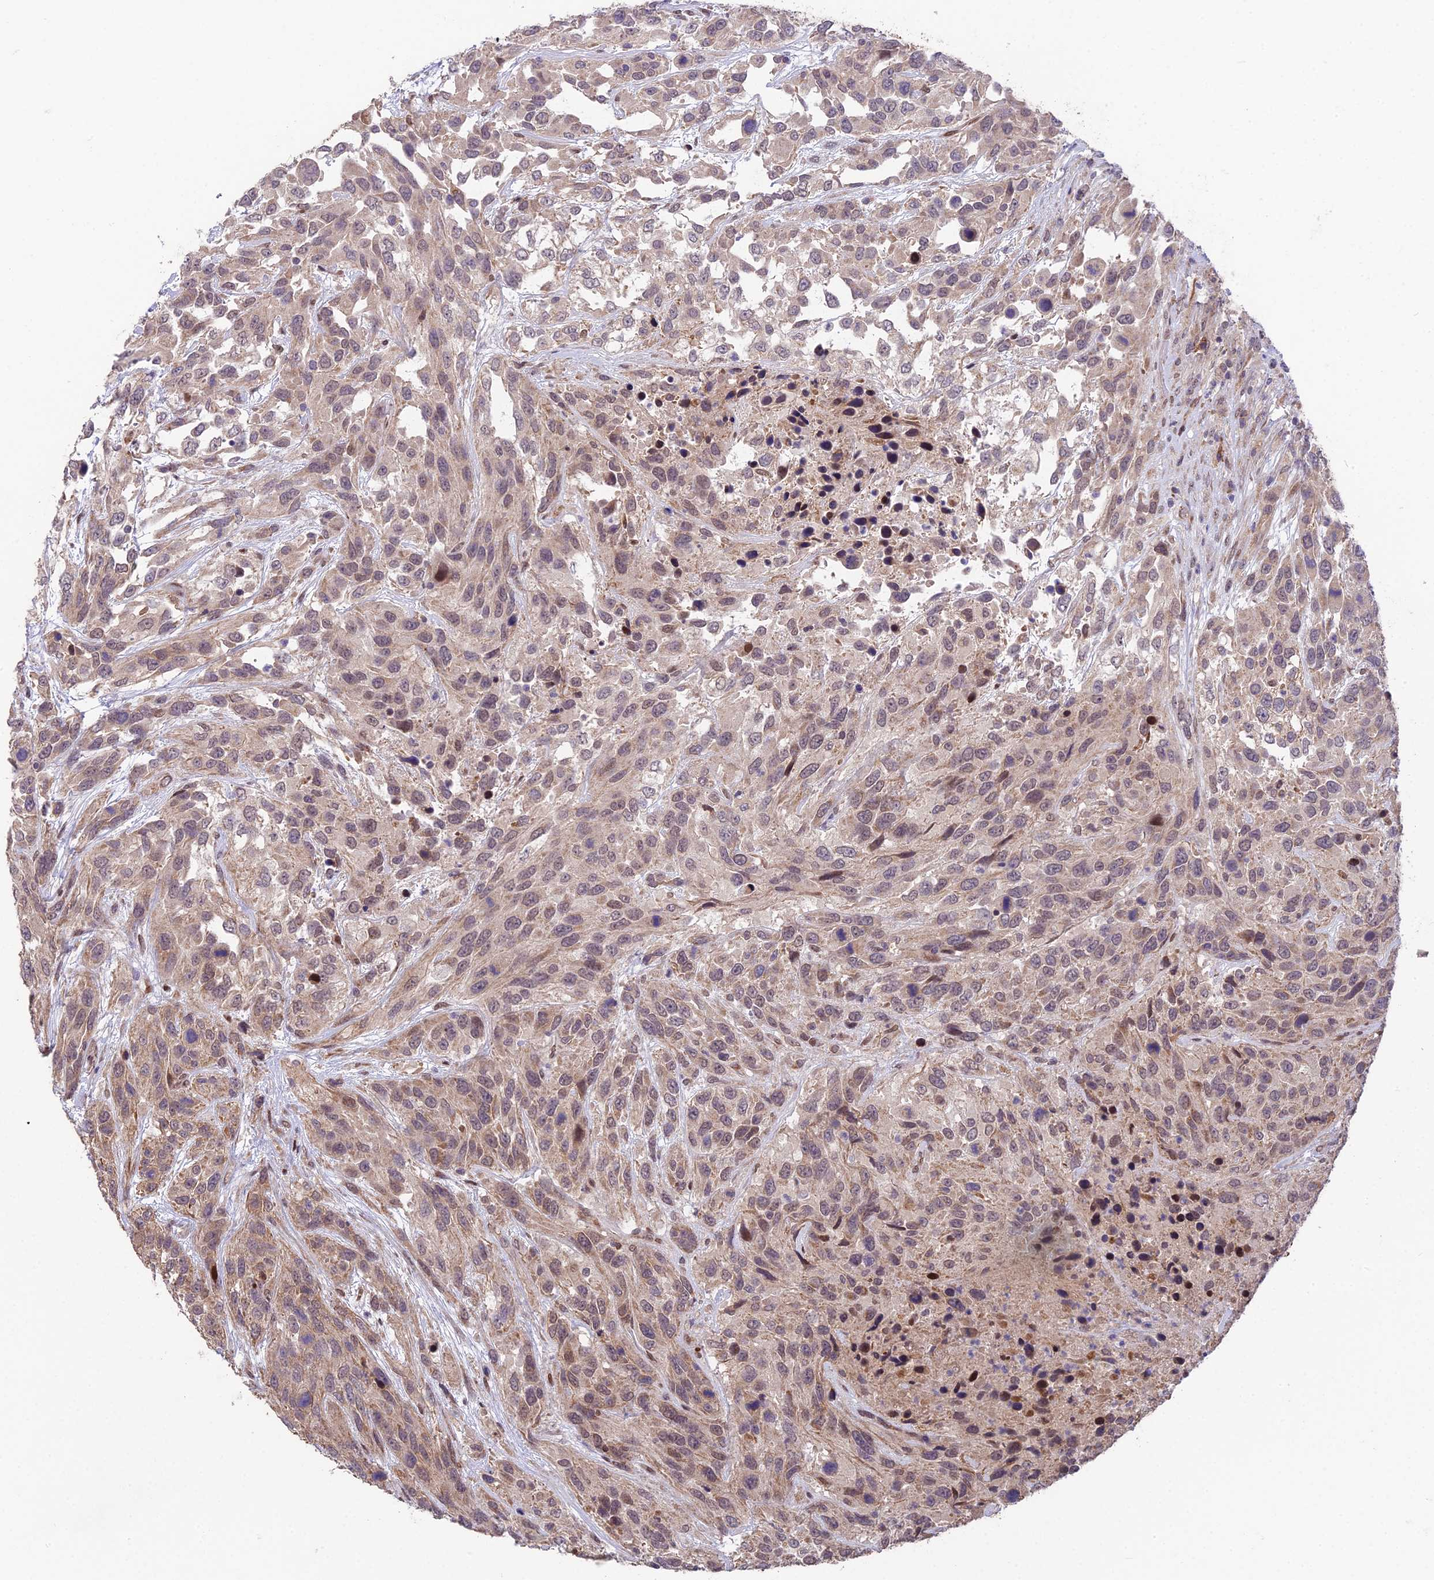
{"staining": {"intensity": "moderate", "quantity": "25%-75%", "location": "cytoplasmic/membranous,nuclear"}, "tissue": "urothelial cancer", "cell_type": "Tumor cells", "image_type": "cancer", "snomed": [{"axis": "morphology", "description": "Urothelial carcinoma, High grade"}, {"axis": "topography", "description": "Urinary bladder"}], "caption": "Urothelial carcinoma (high-grade) was stained to show a protein in brown. There is medium levels of moderate cytoplasmic/membranous and nuclear positivity in about 25%-75% of tumor cells.", "gene": "CYP2R1", "patient": {"sex": "female", "age": 70}}